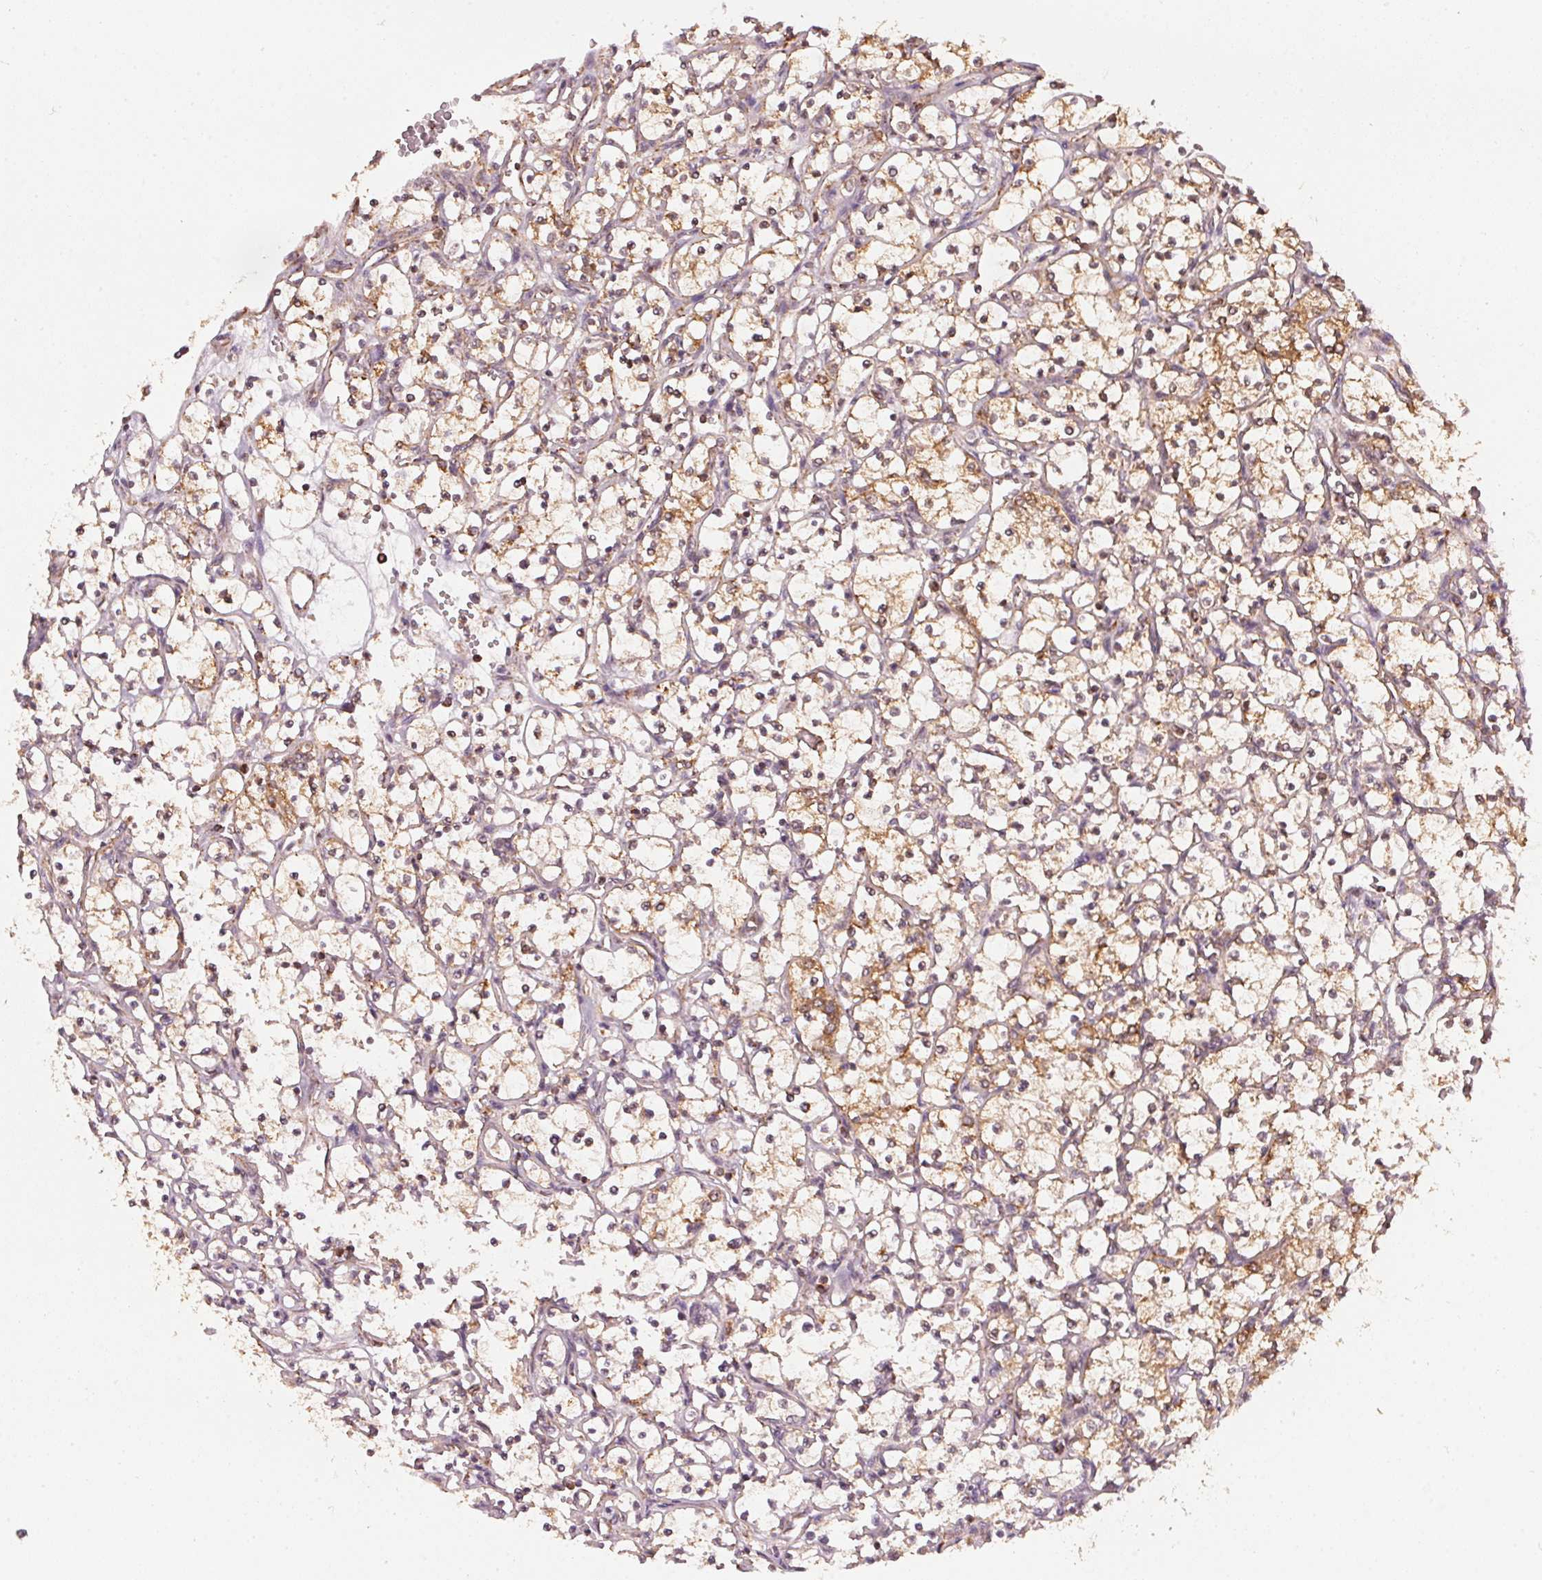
{"staining": {"intensity": "moderate", "quantity": "25%-75%", "location": "cytoplasmic/membranous"}, "tissue": "renal cancer", "cell_type": "Tumor cells", "image_type": "cancer", "snomed": [{"axis": "morphology", "description": "Adenocarcinoma, NOS"}, {"axis": "topography", "description": "Kidney"}], "caption": "Renal adenocarcinoma stained with a brown dye exhibits moderate cytoplasmic/membranous positive staining in about 25%-75% of tumor cells.", "gene": "ARHGAP6", "patient": {"sex": "female", "age": 69}}